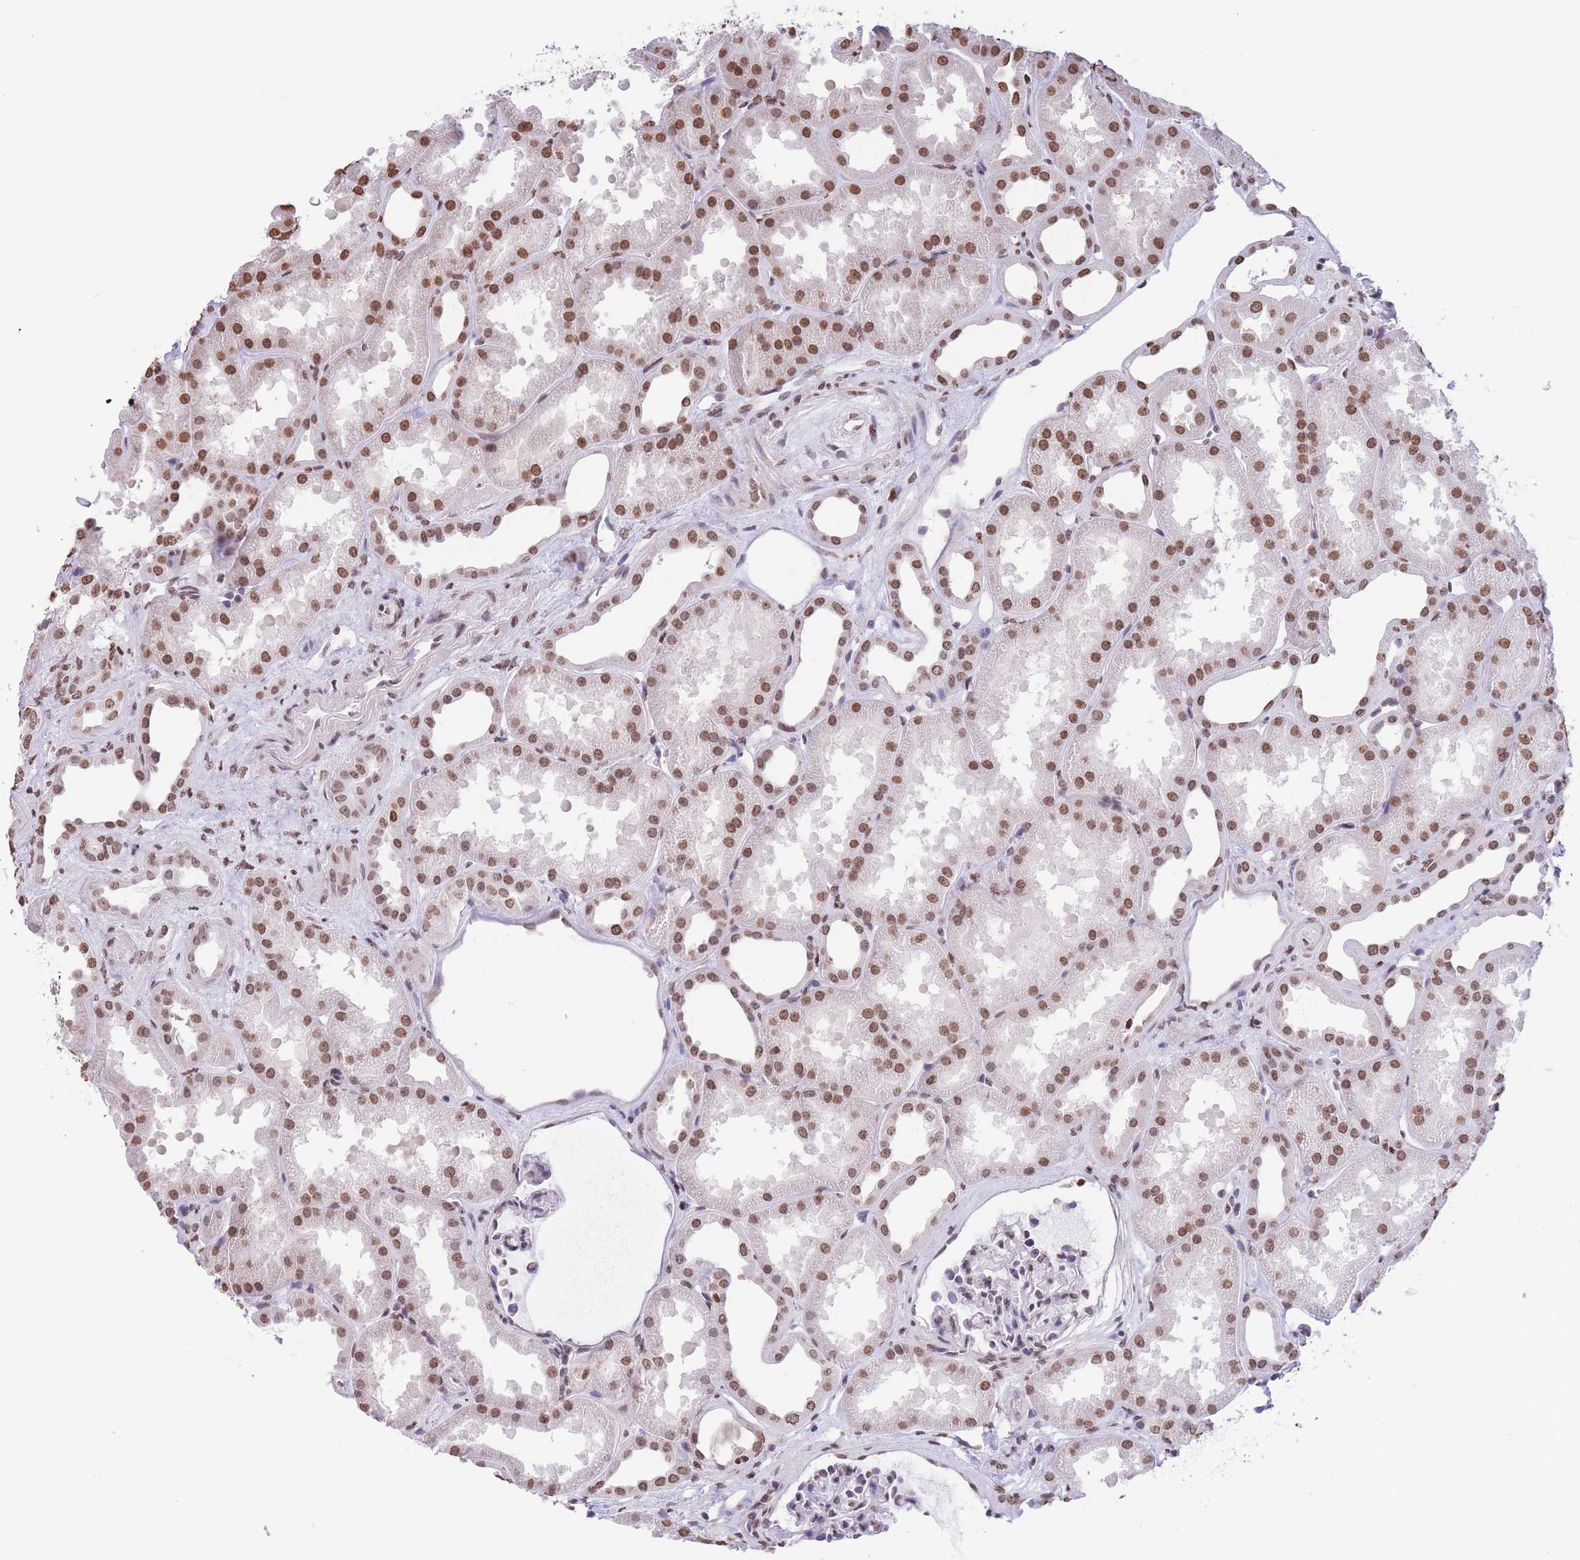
{"staining": {"intensity": "moderate", "quantity": ">75%", "location": "nuclear"}, "tissue": "kidney", "cell_type": "Cells in glomeruli", "image_type": "normal", "snomed": [{"axis": "morphology", "description": "Normal tissue, NOS"}, {"axis": "topography", "description": "Kidney"}], "caption": "This histopathology image exhibits benign kidney stained with immunohistochemistry (IHC) to label a protein in brown. The nuclear of cells in glomeruli show moderate positivity for the protein. Nuclei are counter-stained blue.", "gene": "H2BC10", "patient": {"sex": "male", "age": 61}}